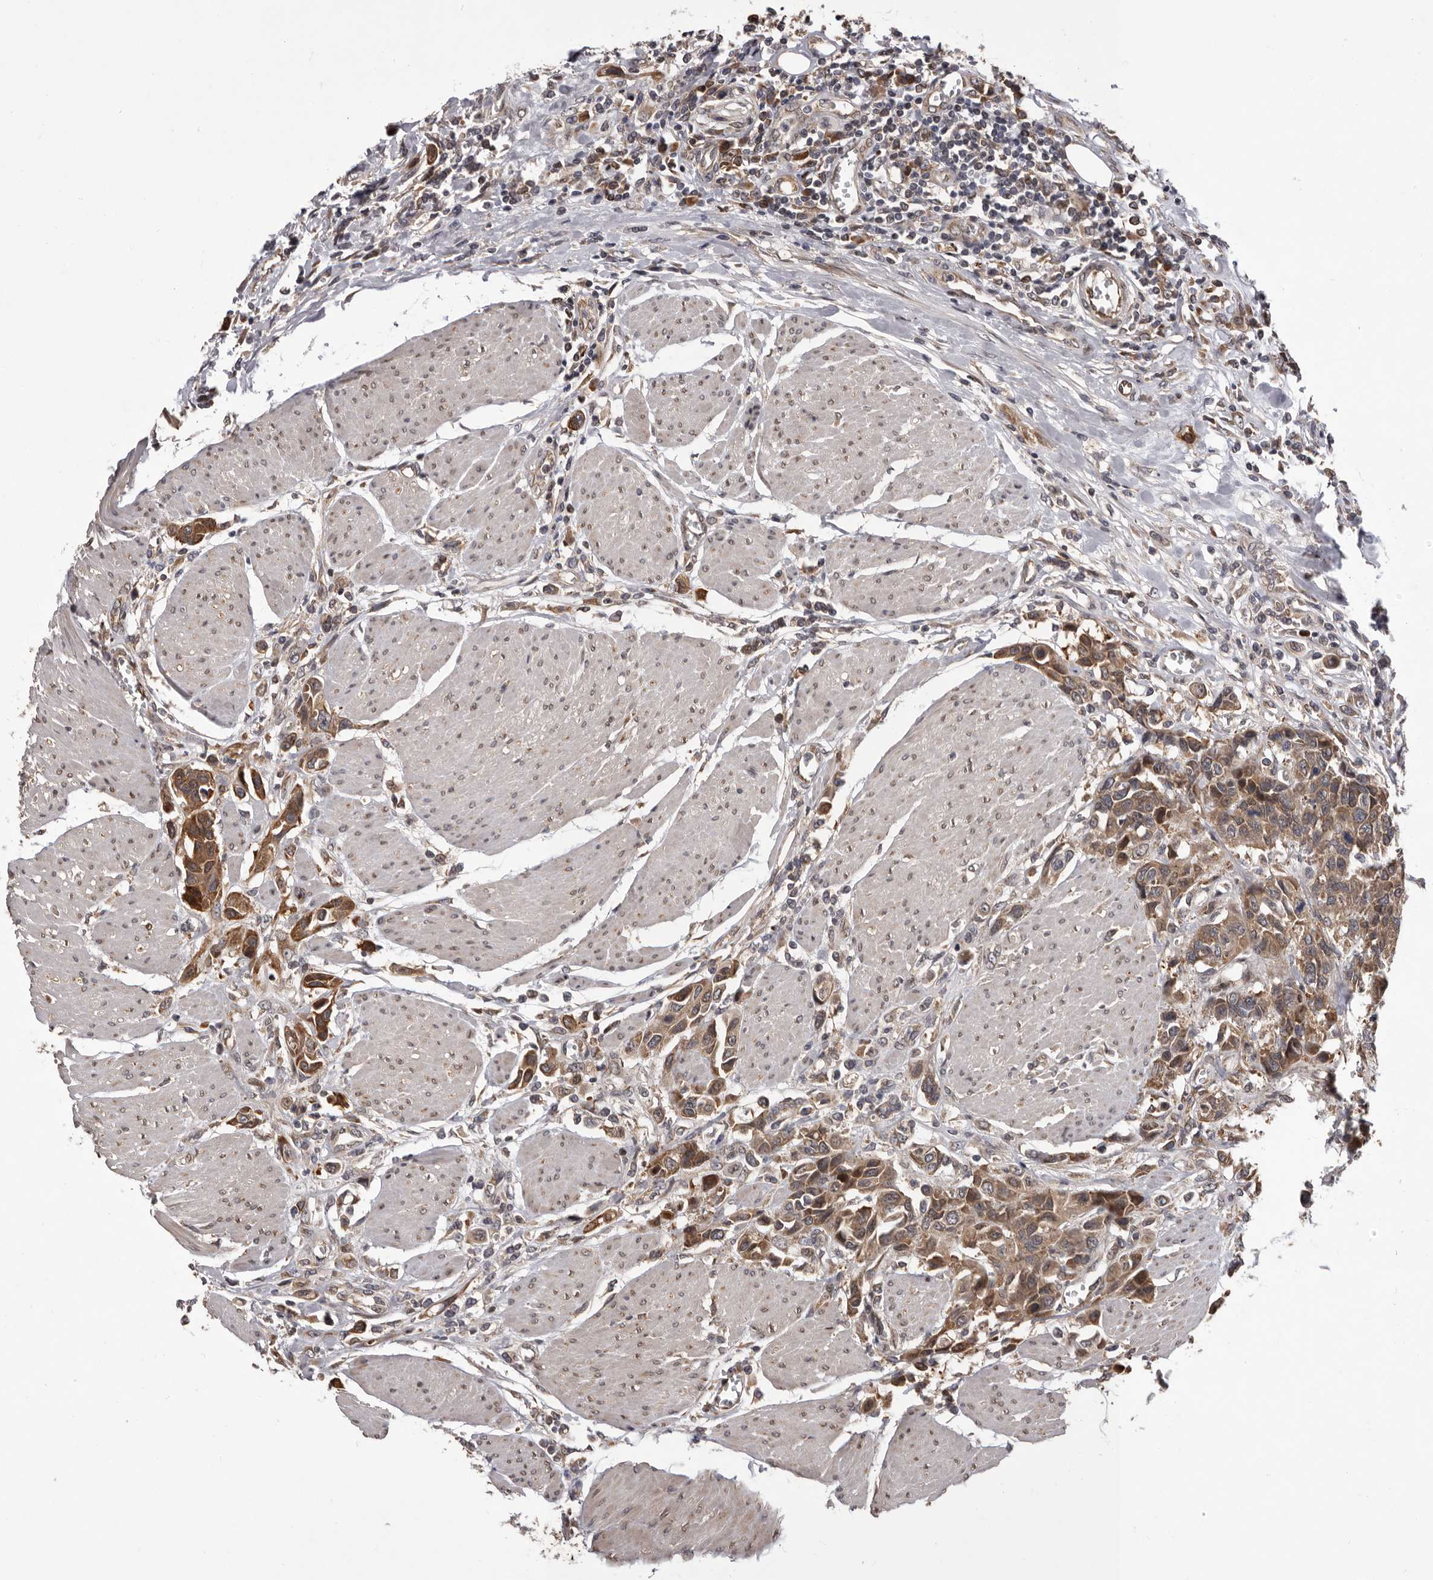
{"staining": {"intensity": "moderate", "quantity": ">75%", "location": "cytoplasmic/membranous"}, "tissue": "urothelial cancer", "cell_type": "Tumor cells", "image_type": "cancer", "snomed": [{"axis": "morphology", "description": "Urothelial carcinoma, High grade"}, {"axis": "topography", "description": "Urinary bladder"}], "caption": "Urothelial cancer tissue reveals moderate cytoplasmic/membranous positivity in approximately >75% of tumor cells", "gene": "GADD45B", "patient": {"sex": "male", "age": 50}}